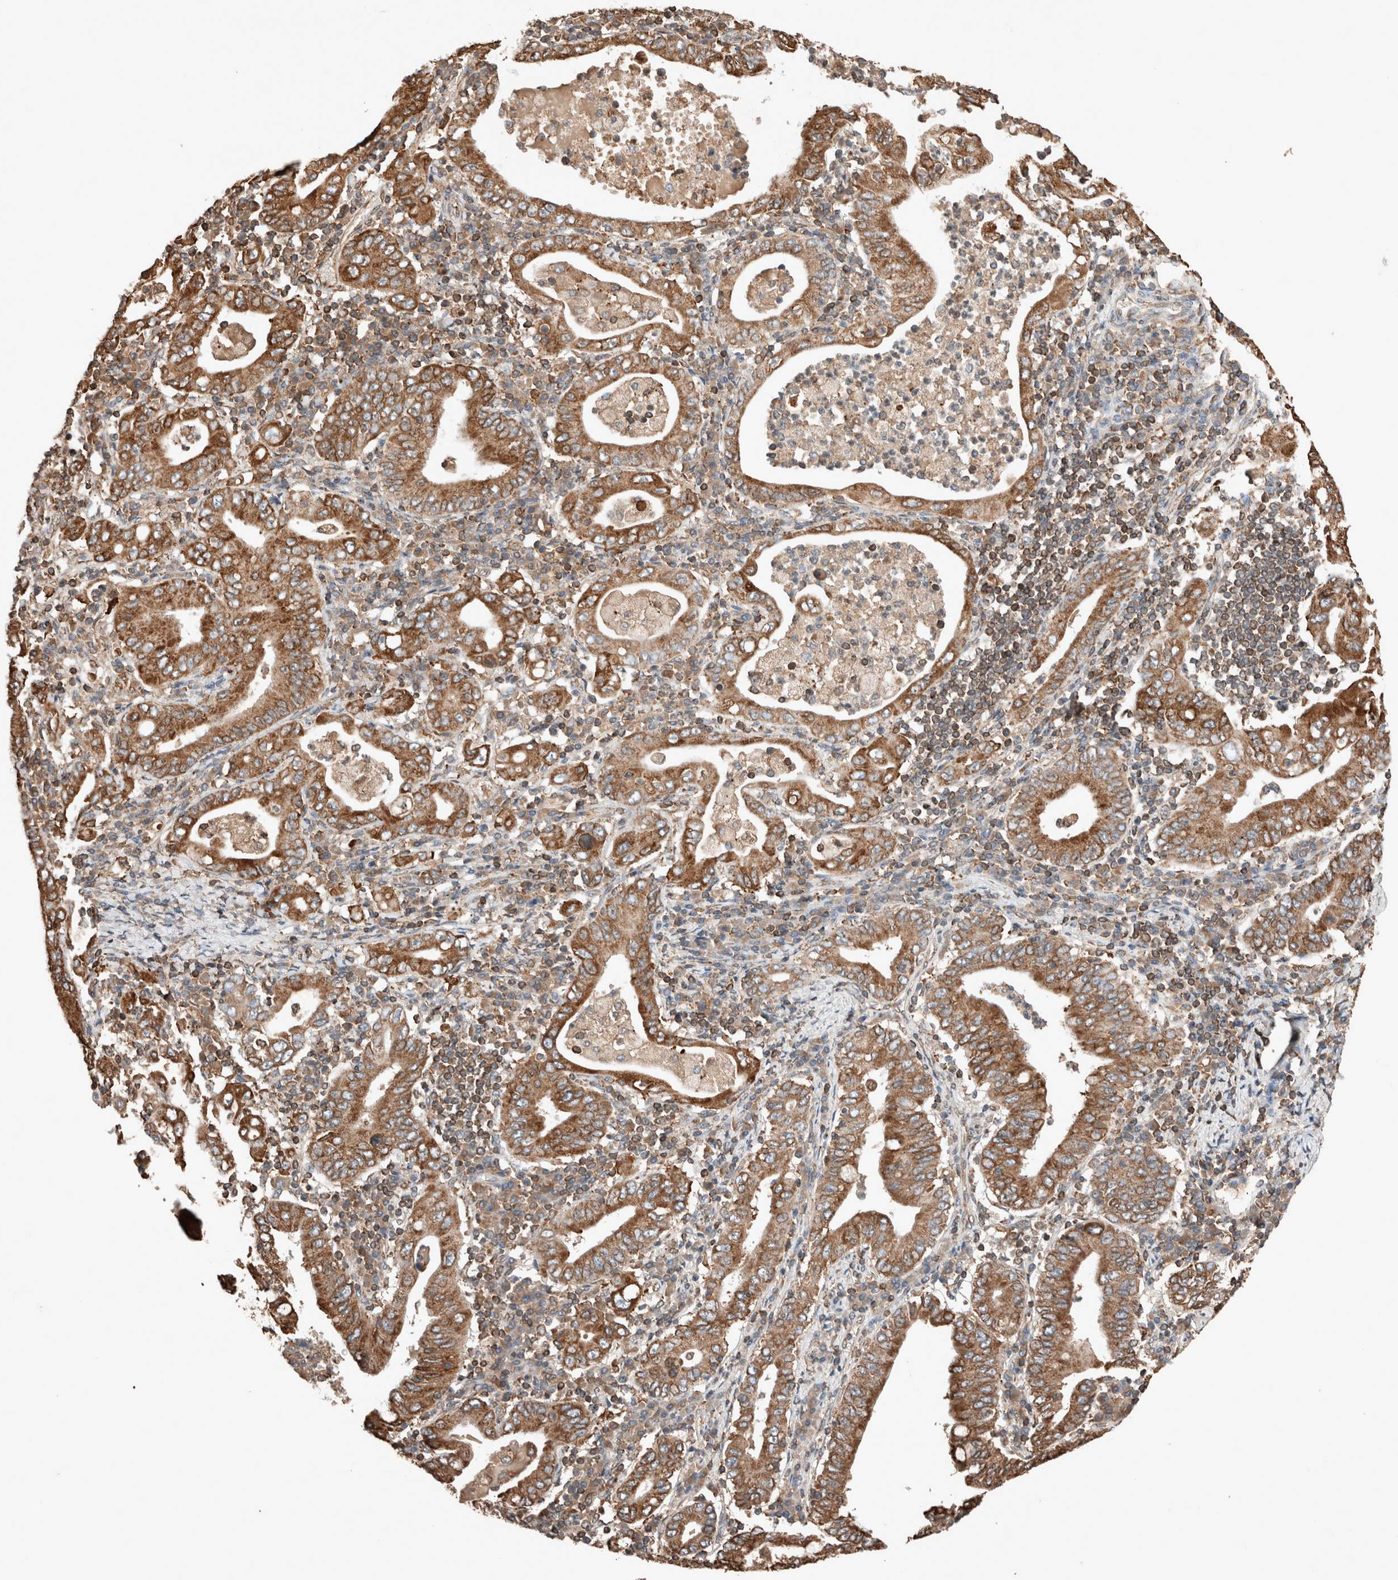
{"staining": {"intensity": "moderate", "quantity": ">75%", "location": "cytoplasmic/membranous"}, "tissue": "stomach cancer", "cell_type": "Tumor cells", "image_type": "cancer", "snomed": [{"axis": "morphology", "description": "Normal tissue, NOS"}, {"axis": "morphology", "description": "Adenocarcinoma, NOS"}, {"axis": "topography", "description": "Esophagus"}, {"axis": "topography", "description": "Stomach, upper"}, {"axis": "topography", "description": "Peripheral nerve tissue"}], "caption": "A micrograph showing moderate cytoplasmic/membranous positivity in about >75% of tumor cells in adenocarcinoma (stomach), as visualized by brown immunohistochemical staining.", "gene": "ERAP2", "patient": {"sex": "male", "age": 62}}